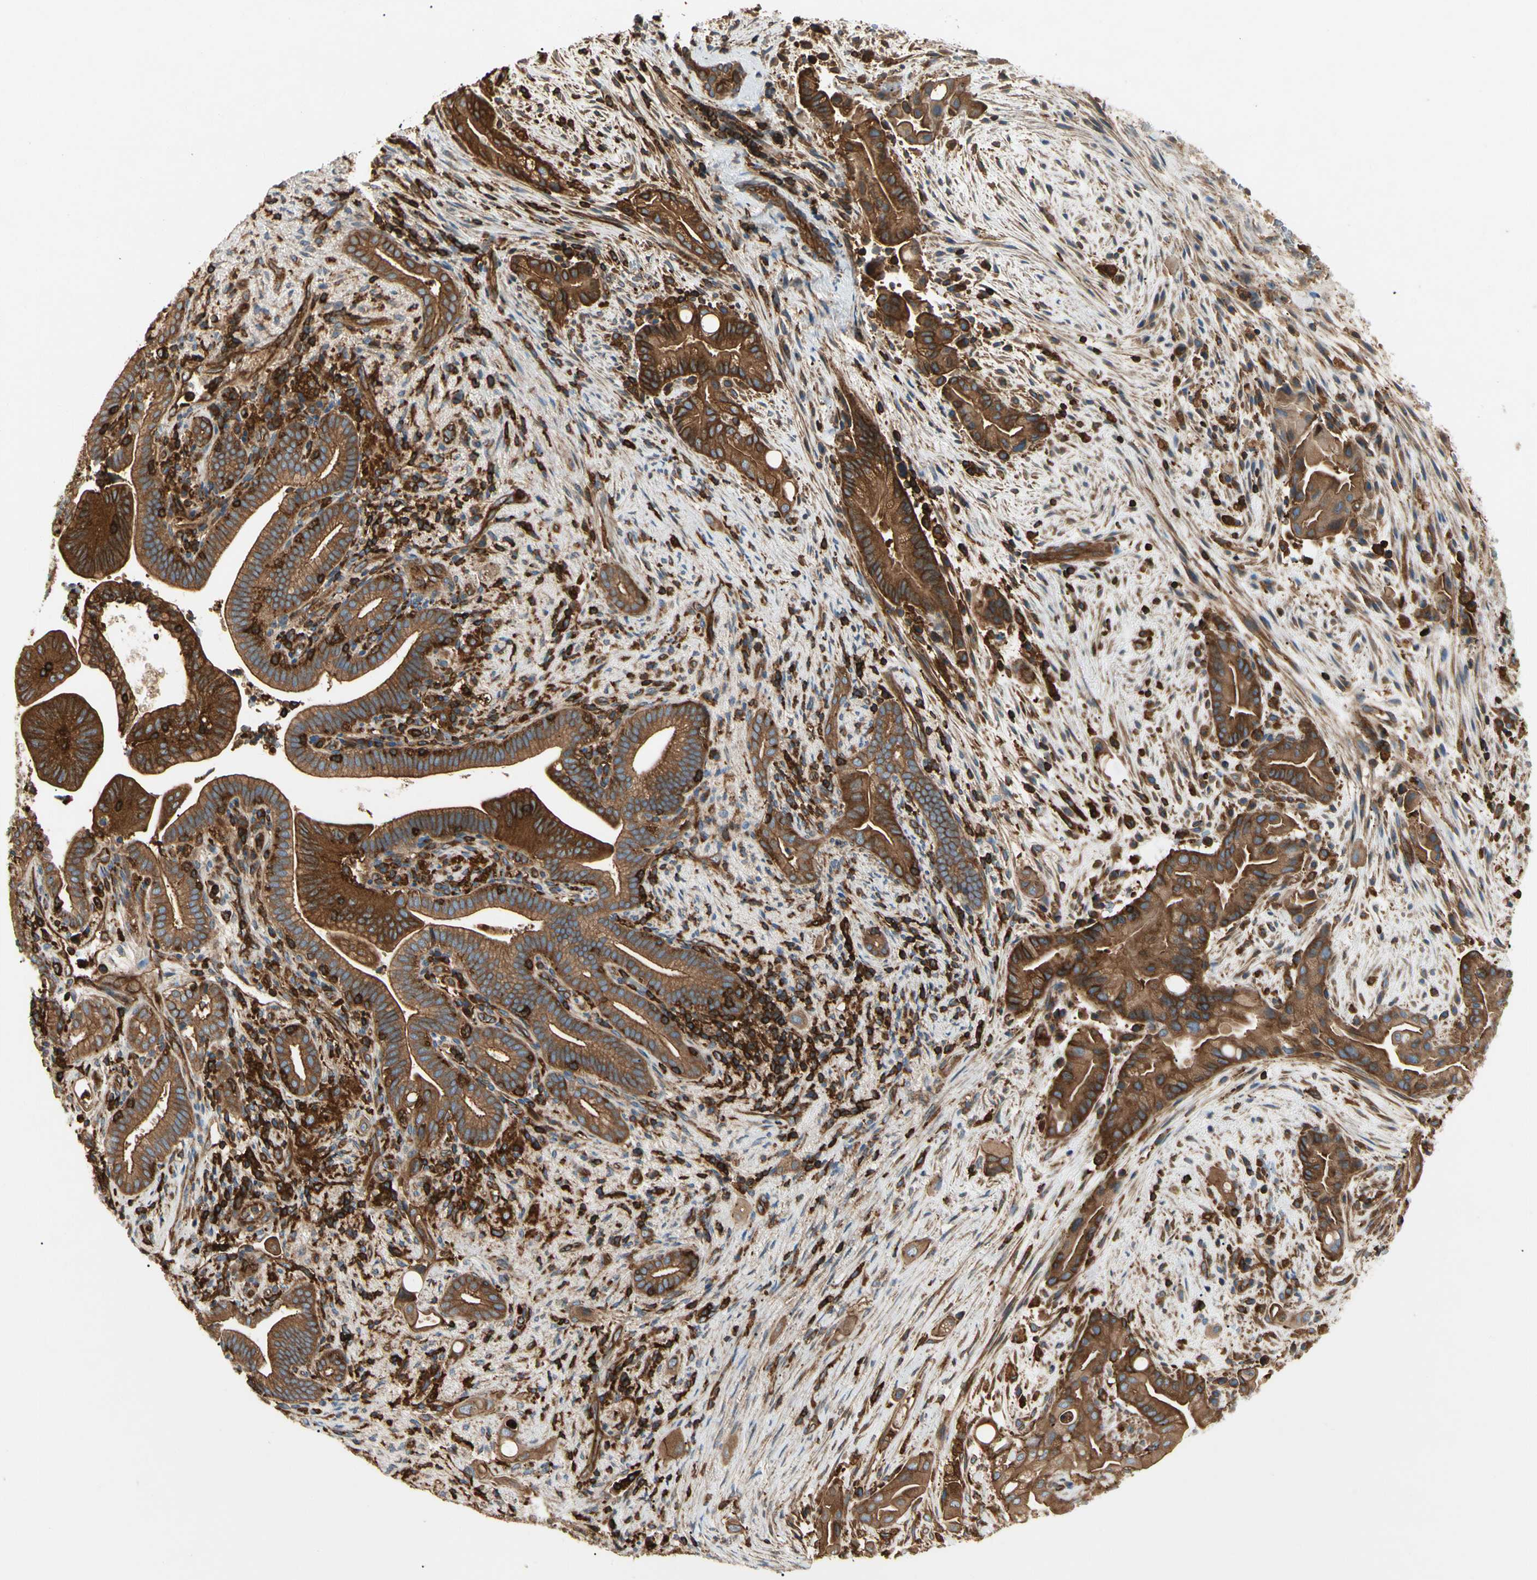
{"staining": {"intensity": "strong", "quantity": ">75%", "location": "cytoplasmic/membranous"}, "tissue": "liver cancer", "cell_type": "Tumor cells", "image_type": "cancer", "snomed": [{"axis": "morphology", "description": "Cholangiocarcinoma"}, {"axis": "topography", "description": "Liver"}], "caption": "Liver cancer was stained to show a protein in brown. There is high levels of strong cytoplasmic/membranous staining in about >75% of tumor cells.", "gene": "ARPC2", "patient": {"sex": "female", "age": 68}}